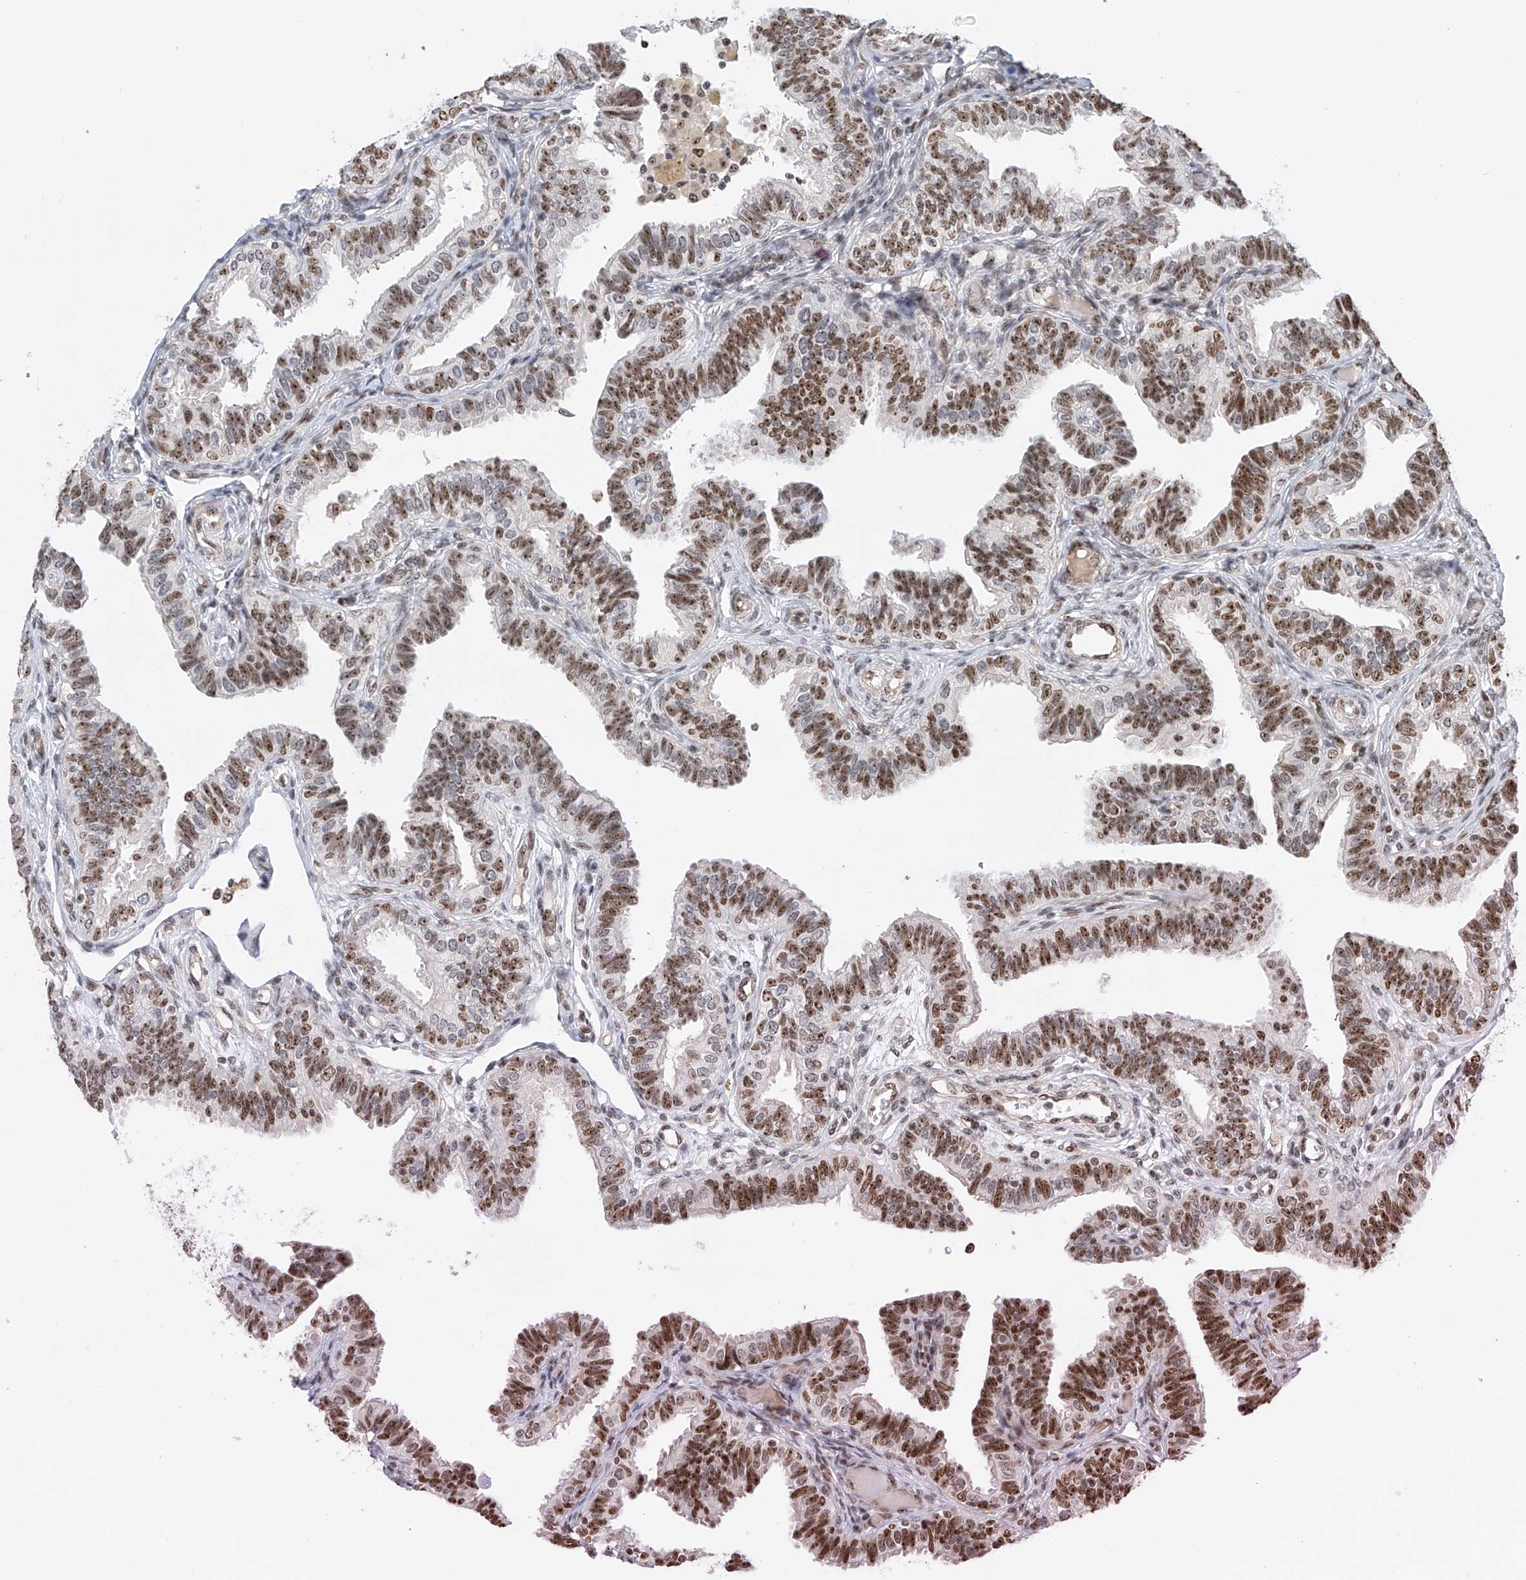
{"staining": {"intensity": "strong", "quantity": ">75%", "location": "nuclear"}, "tissue": "fallopian tube", "cell_type": "Glandular cells", "image_type": "normal", "snomed": [{"axis": "morphology", "description": "Normal tissue, NOS"}, {"axis": "topography", "description": "Fallopian tube"}], "caption": "Immunohistochemistry photomicrograph of normal human fallopian tube stained for a protein (brown), which demonstrates high levels of strong nuclear staining in about >75% of glandular cells.", "gene": "PRUNE2", "patient": {"sex": "female", "age": 39}}